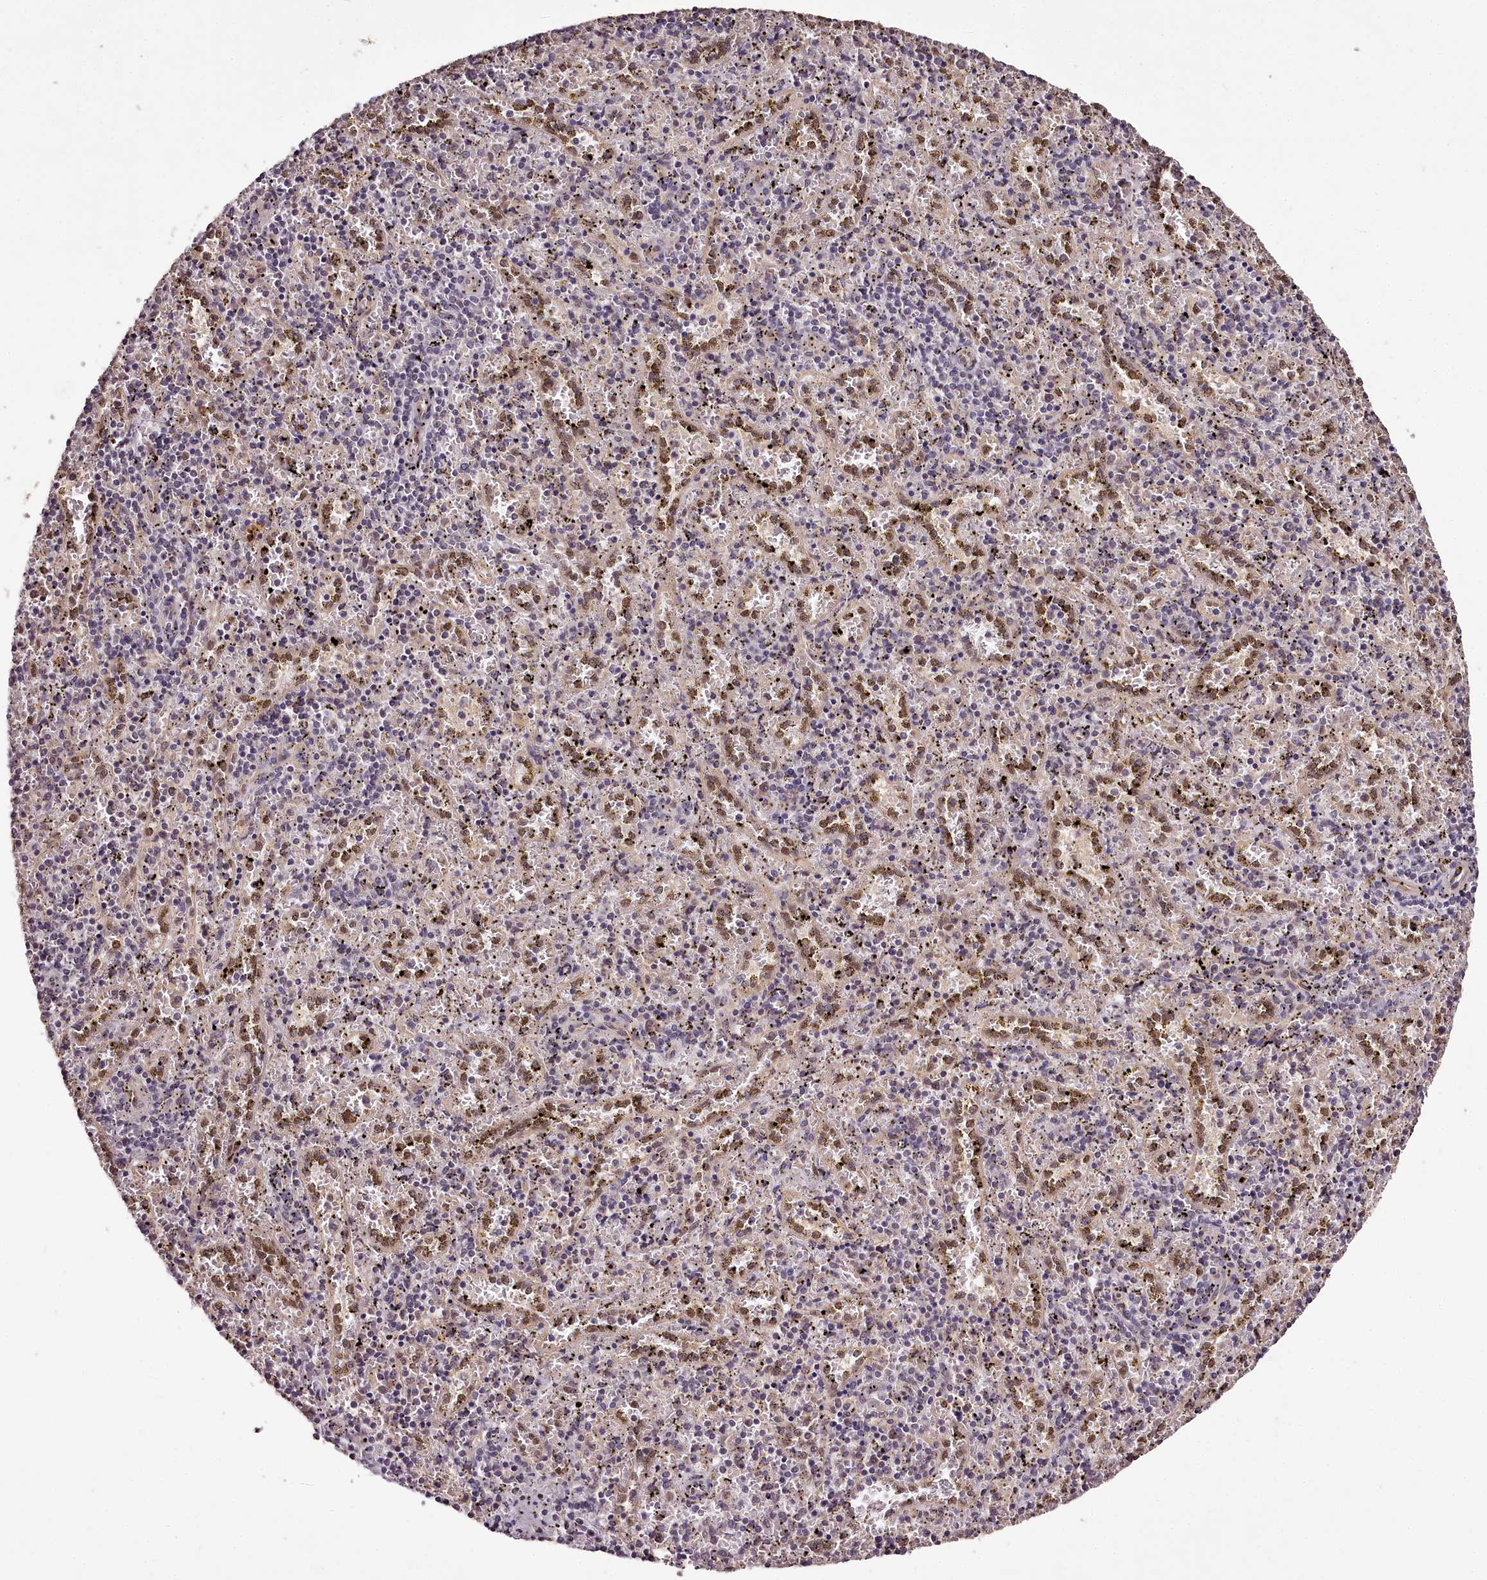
{"staining": {"intensity": "weak", "quantity": "25%-75%", "location": "nuclear"}, "tissue": "spleen", "cell_type": "Cells in red pulp", "image_type": "normal", "snomed": [{"axis": "morphology", "description": "Normal tissue, NOS"}, {"axis": "topography", "description": "Spleen"}], "caption": "Immunohistochemistry of unremarkable spleen reveals low levels of weak nuclear expression in about 25%-75% of cells in red pulp. (brown staining indicates protein expression, while blue staining denotes nuclei).", "gene": "MAML3", "patient": {"sex": "male", "age": 11}}